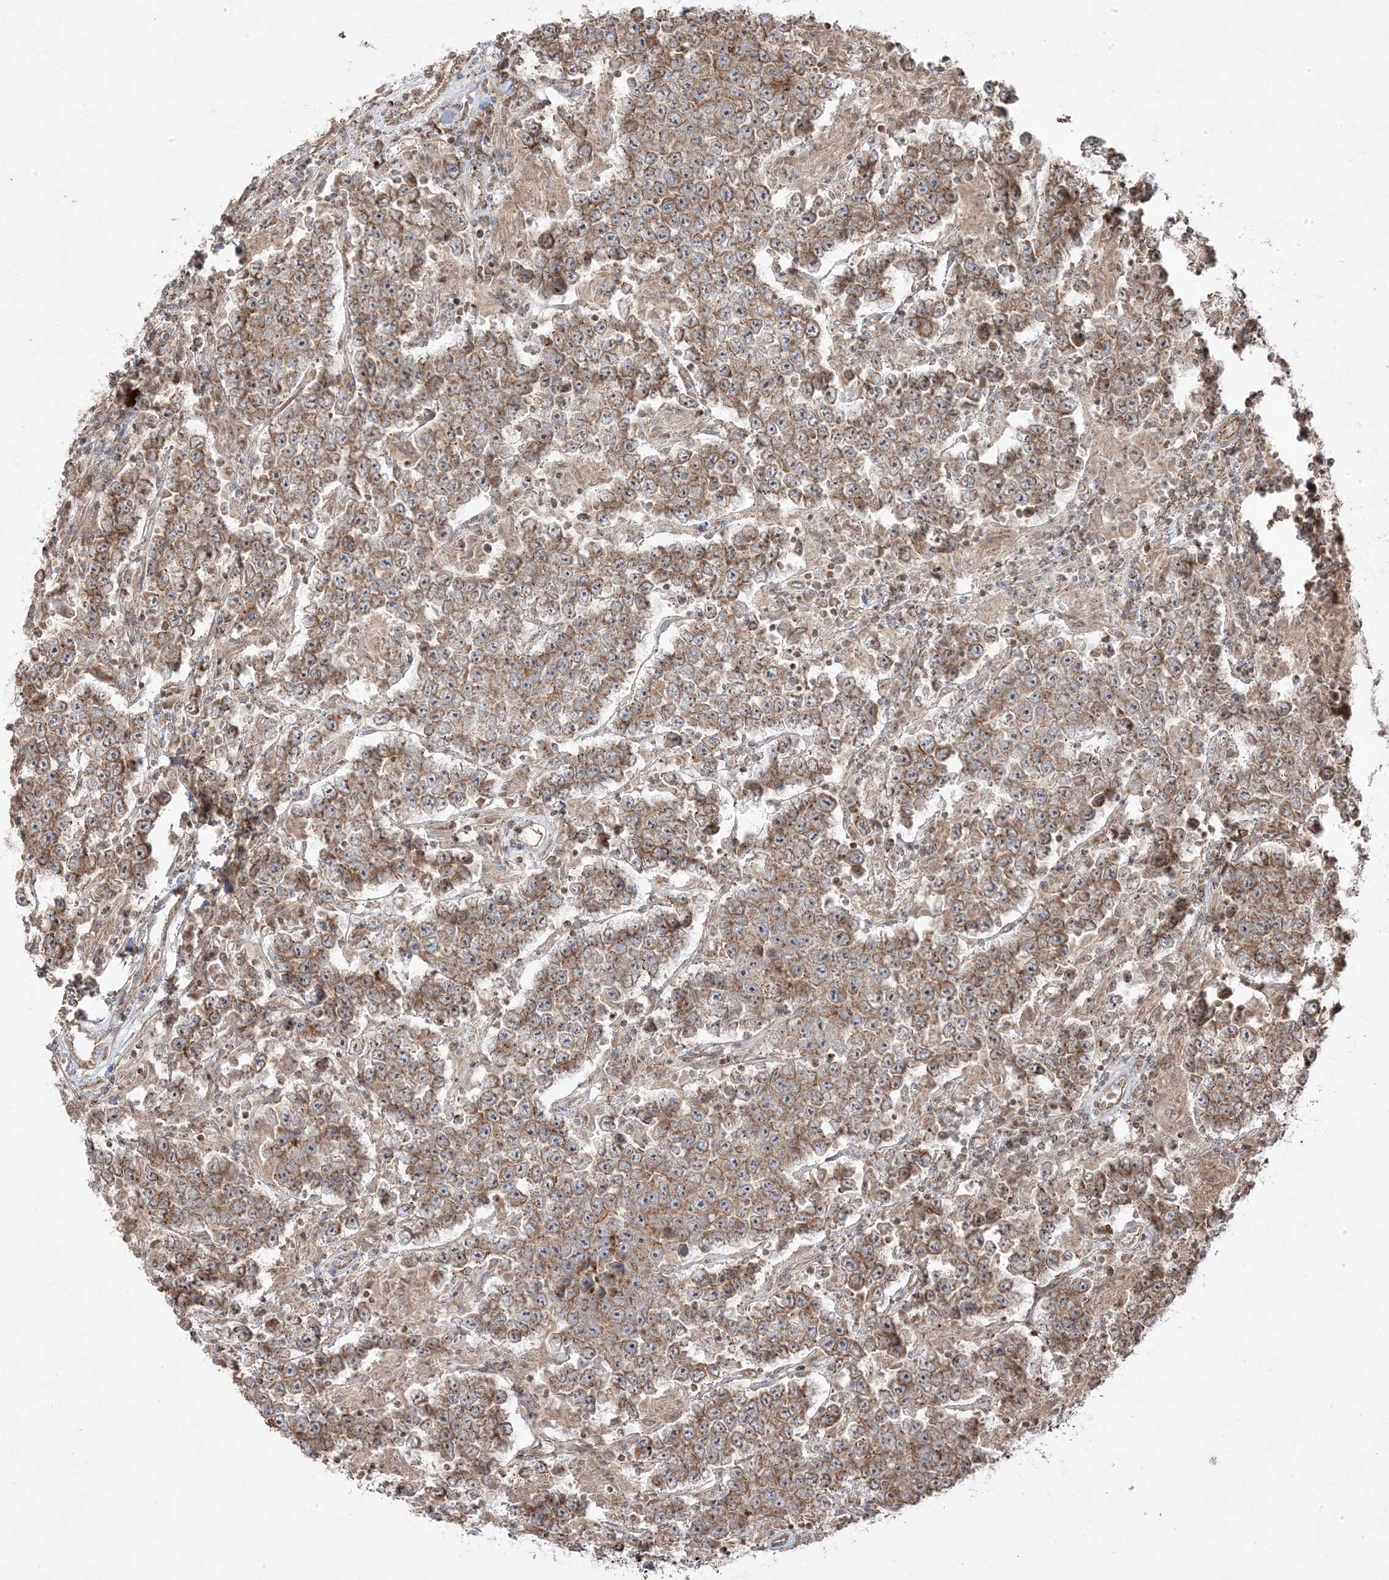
{"staining": {"intensity": "moderate", "quantity": ">75%", "location": "cytoplasmic/membranous"}, "tissue": "testis cancer", "cell_type": "Tumor cells", "image_type": "cancer", "snomed": [{"axis": "morphology", "description": "Normal tissue, NOS"}, {"axis": "morphology", "description": "Urothelial carcinoma, High grade"}, {"axis": "morphology", "description": "Seminoma, NOS"}, {"axis": "morphology", "description": "Carcinoma, Embryonal, NOS"}, {"axis": "topography", "description": "Urinary bladder"}, {"axis": "topography", "description": "Testis"}], "caption": "IHC photomicrograph of human testis cancer stained for a protein (brown), which reveals medium levels of moderate cytoplasmic/membranous staining in about >75% of tumor cells.", "gene": "CLUAP1", "patient": {"sex": "male", "age": 41}}